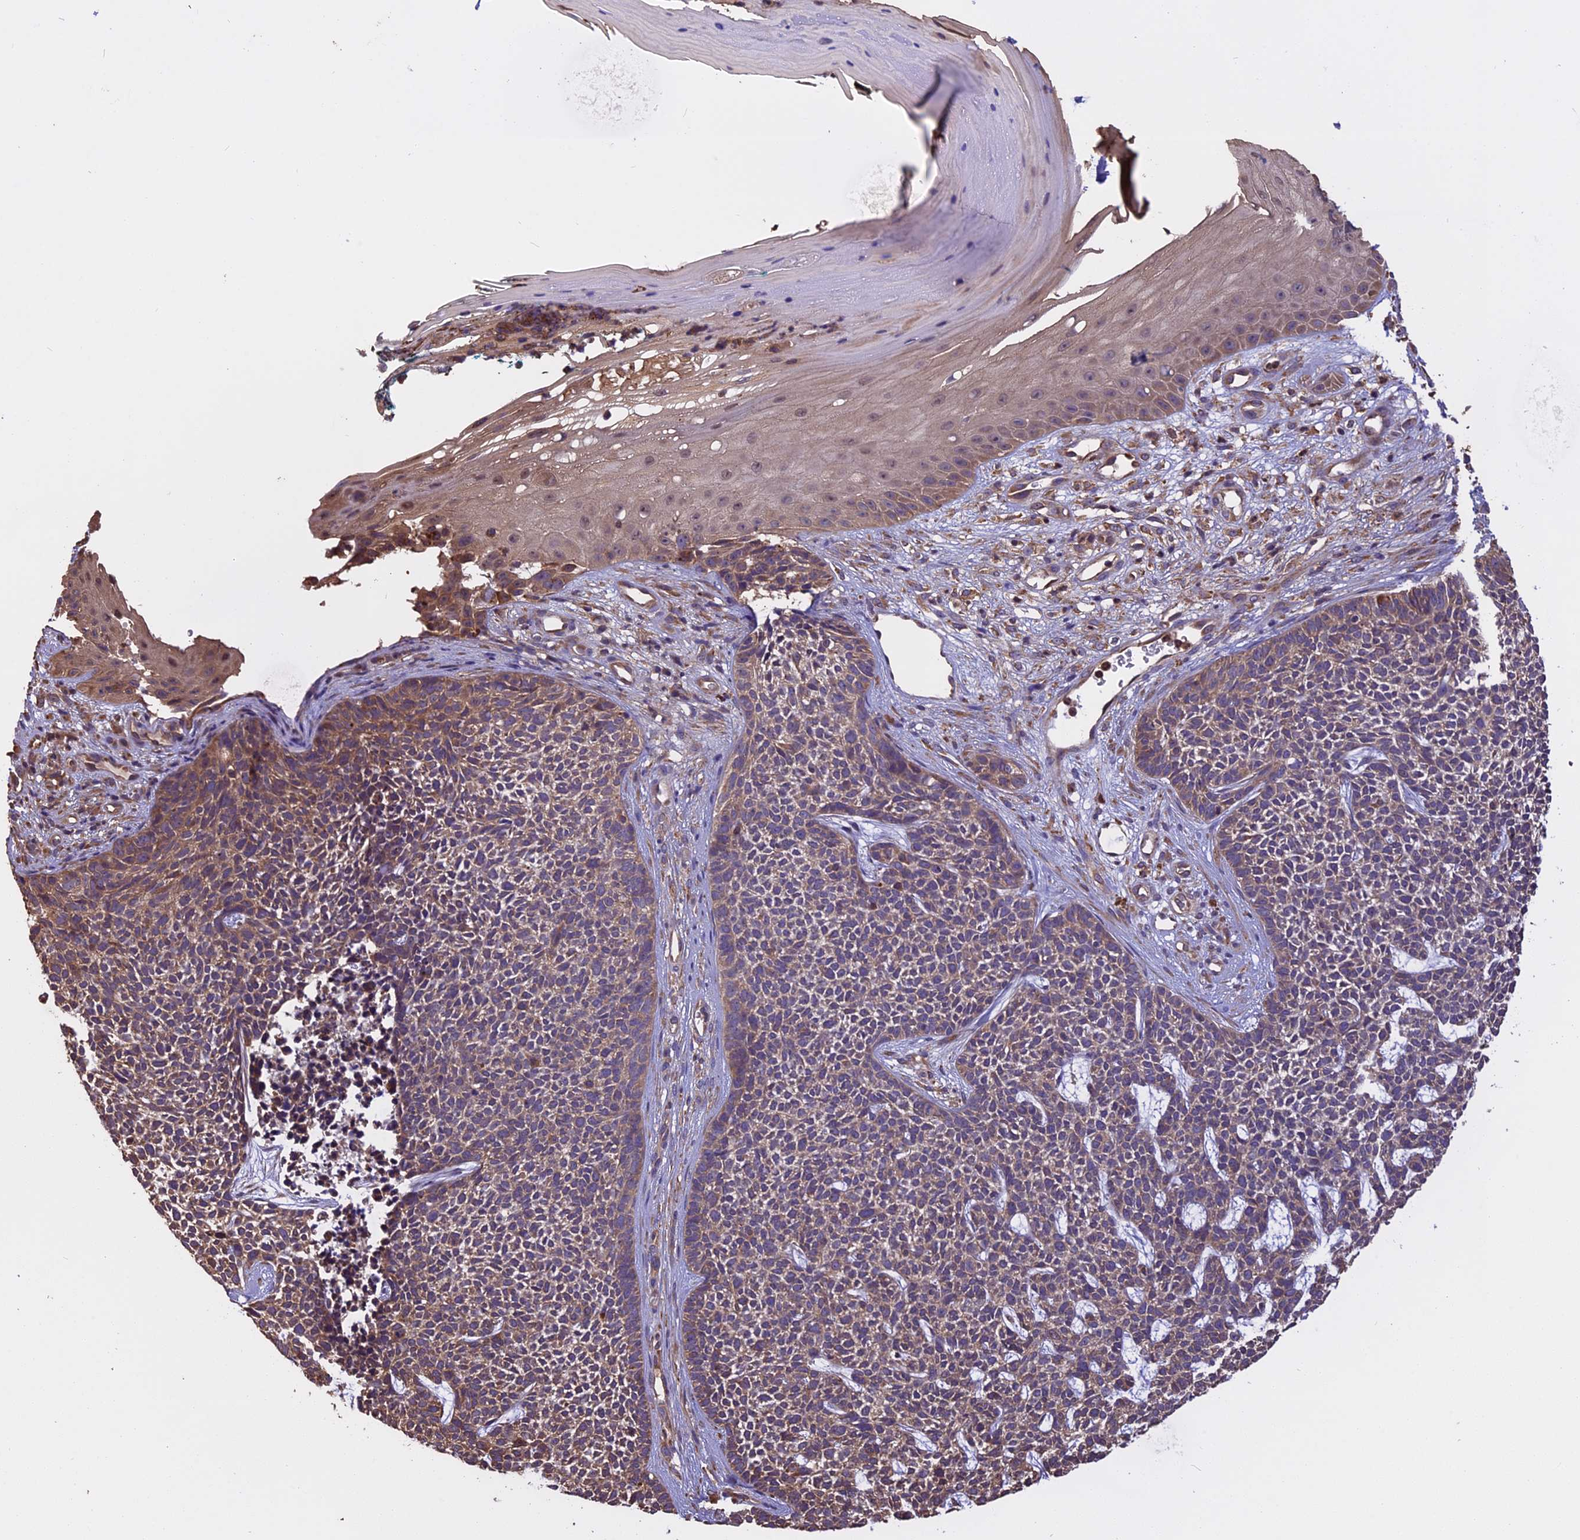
{"staining": {"intensity": "weak", "quantity": "25%-75%", "location": "cytoplasmic/membranous"}, "tissue": "skin cancer", "cell_type": "Tumor cells", "image_type": "cancer", "snomed": [{"axis": "morphology", "description": "Basal cell carcinoma"}, {"axis": "topography", "description": "Skin"}], "caption": "Immunohistochemistry (IHC) photomicrograph of skin cancer (basal cell carcinoma) stained for a protein (brown), which reveals low levels of weak cytoplasmic/membranous expression in about 25%-75% of tumor cells.", "gene": "CHMP2A", "patient": {"sex": "female", "age": 84}}